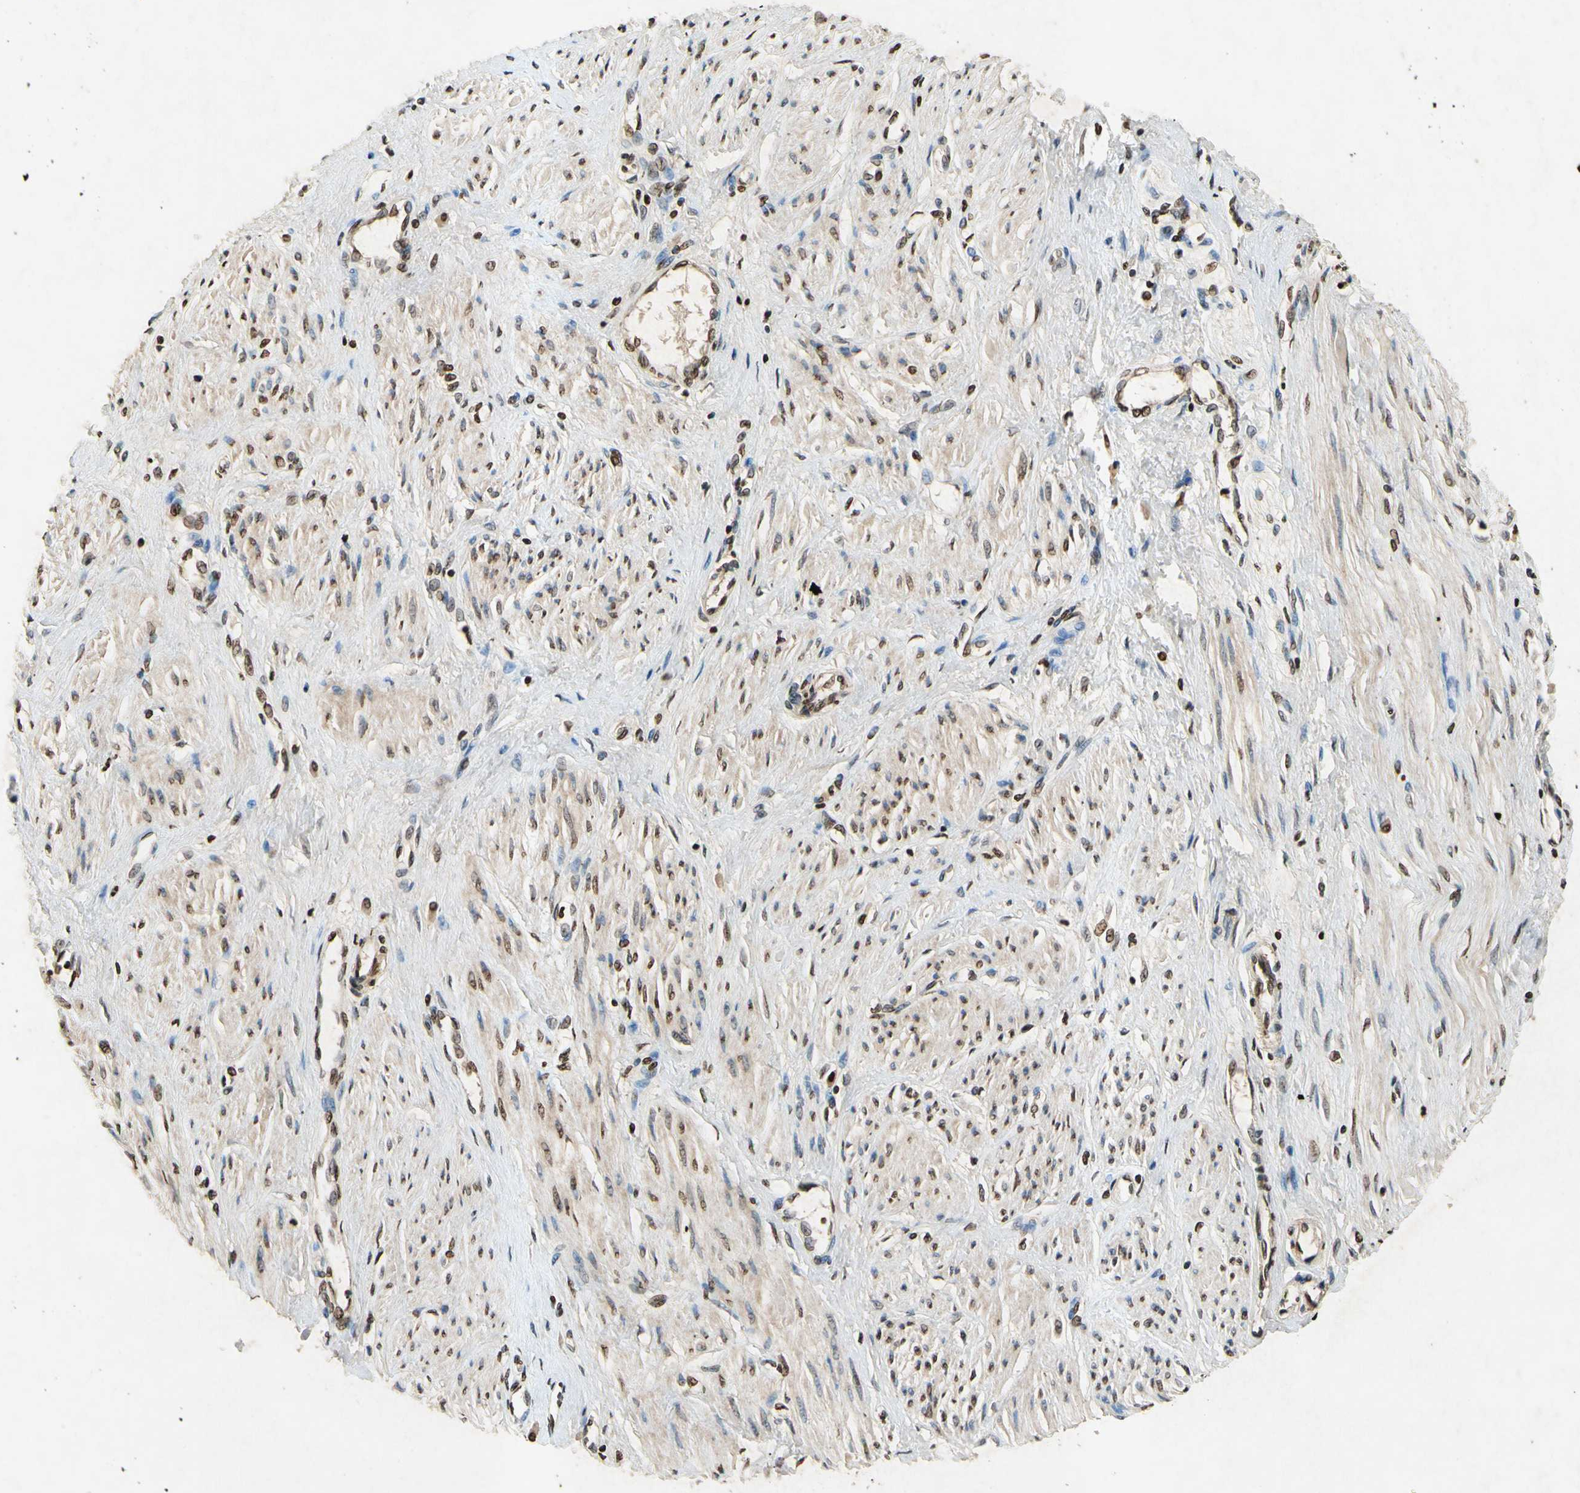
{"staining": {"intensity": "weak", "quantity": "25%-75%", "location": "nuclear"}, "tissue": "smooth muscle", "cell_type": "Smooth muscle cells", "image_type": "normal", "snomed": [{"axis": "morphology", "description": "Normal tissue, NOS"}, {"axis": "topography", "description": "Smooth muscle"}, {"axis": "topography", "description": "Uterus"}], "caption": "Immunohistochemical staining of unremarkable human smooth muscle shows low levels of weak nuclear positivity in about 25%-75% of smooth muscle cells. The protein is stained brown, and the nuclei are stained in blue (DAB (3,3'-diaminobenzidine) IHC with brightfield microscopy, high magnification).", "gene": "HOXB3", "patient": {"sex": "female", "age": 39}}